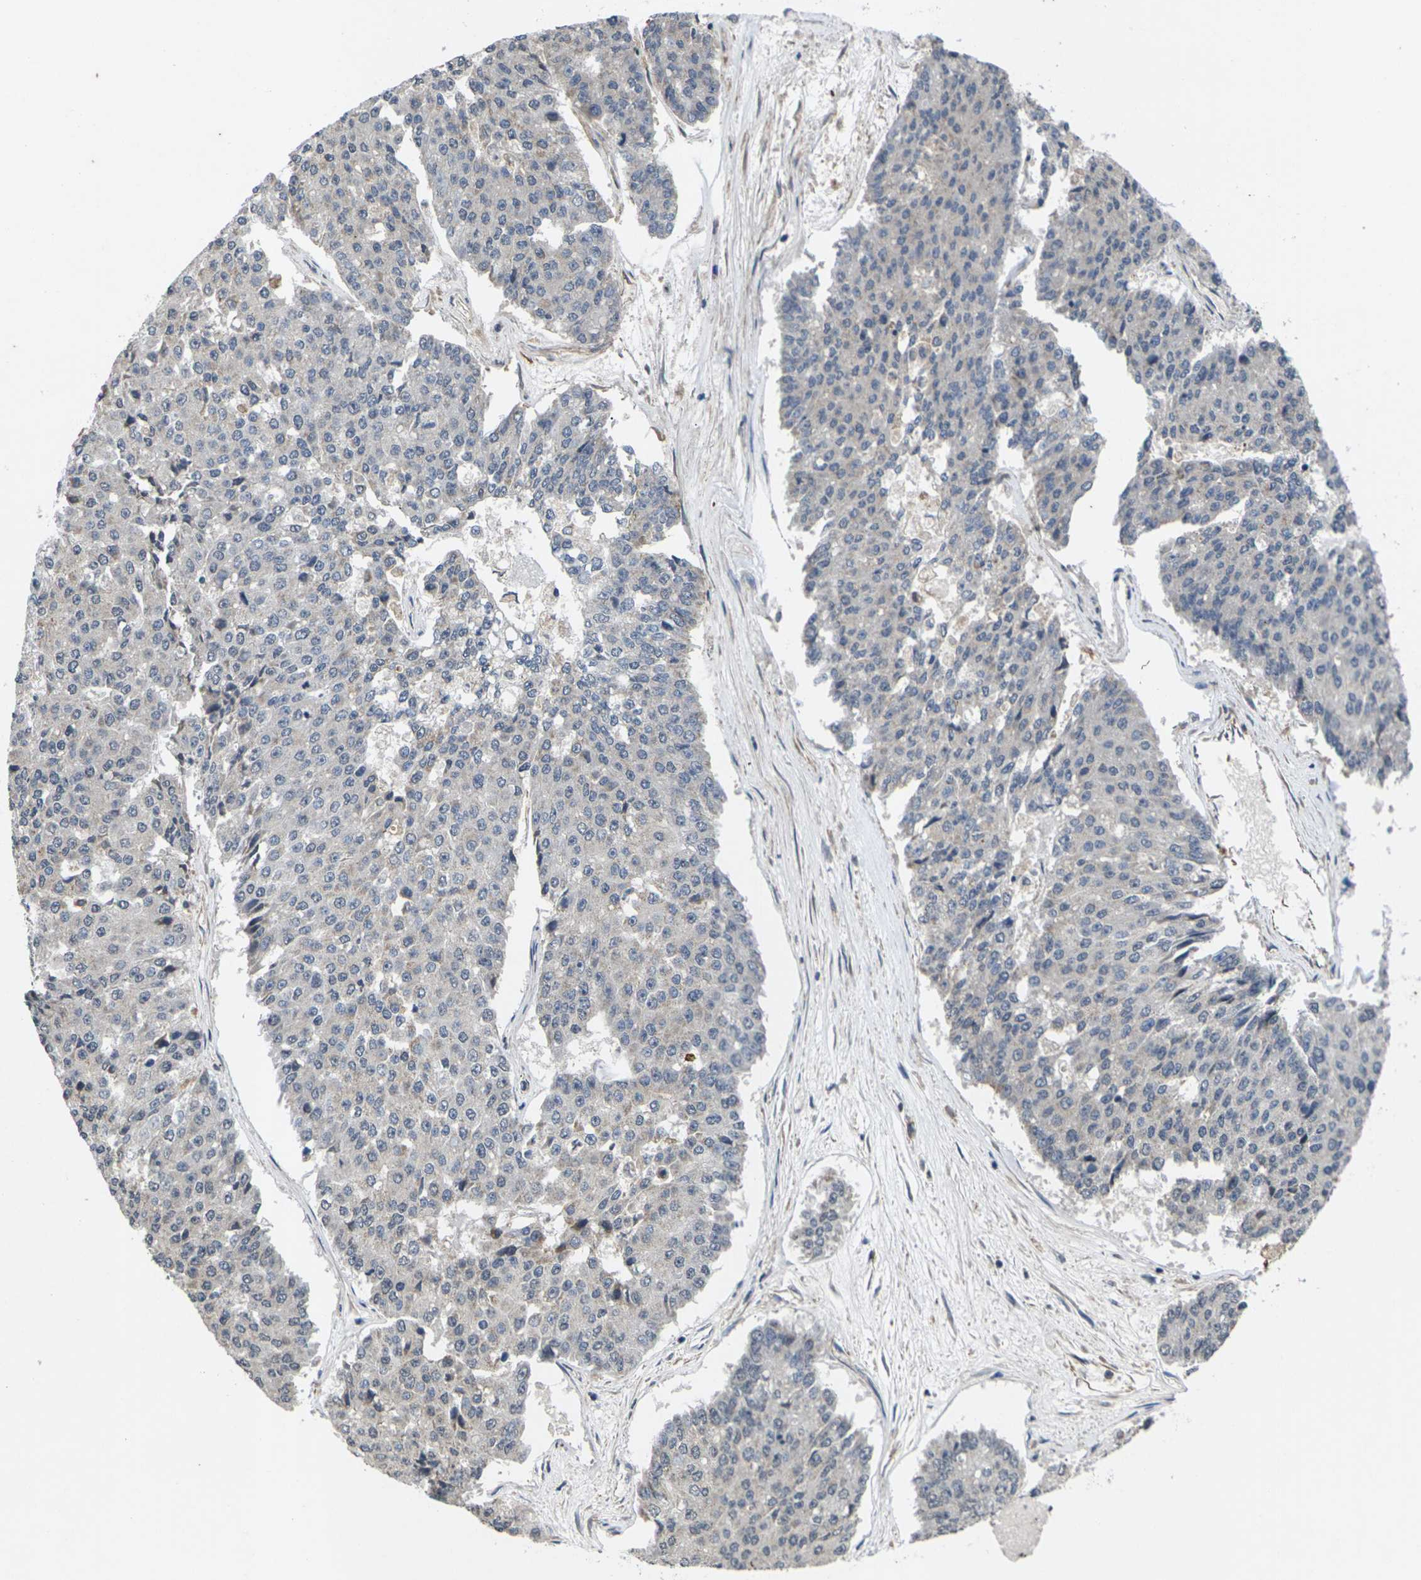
{"staining": {"intensity": "negative", "quantity": "none", "location": "none"}, "tissue": "pancreatic cancer", "cell_type": "Tumor cells", "image_type": "cancer", "snomed": [{"axis": "morphology", "description": "Adenocarcinoma, NOS"}, {"axis": "topography", "description": "Pancreas"}], "caption": "Micrograph shows no protein expression in tumor cells of pancreatic cancer (adenocarcinoma) tissue.", "gene": "DKK2", "patient": {"sex": "male", "age": 50}}